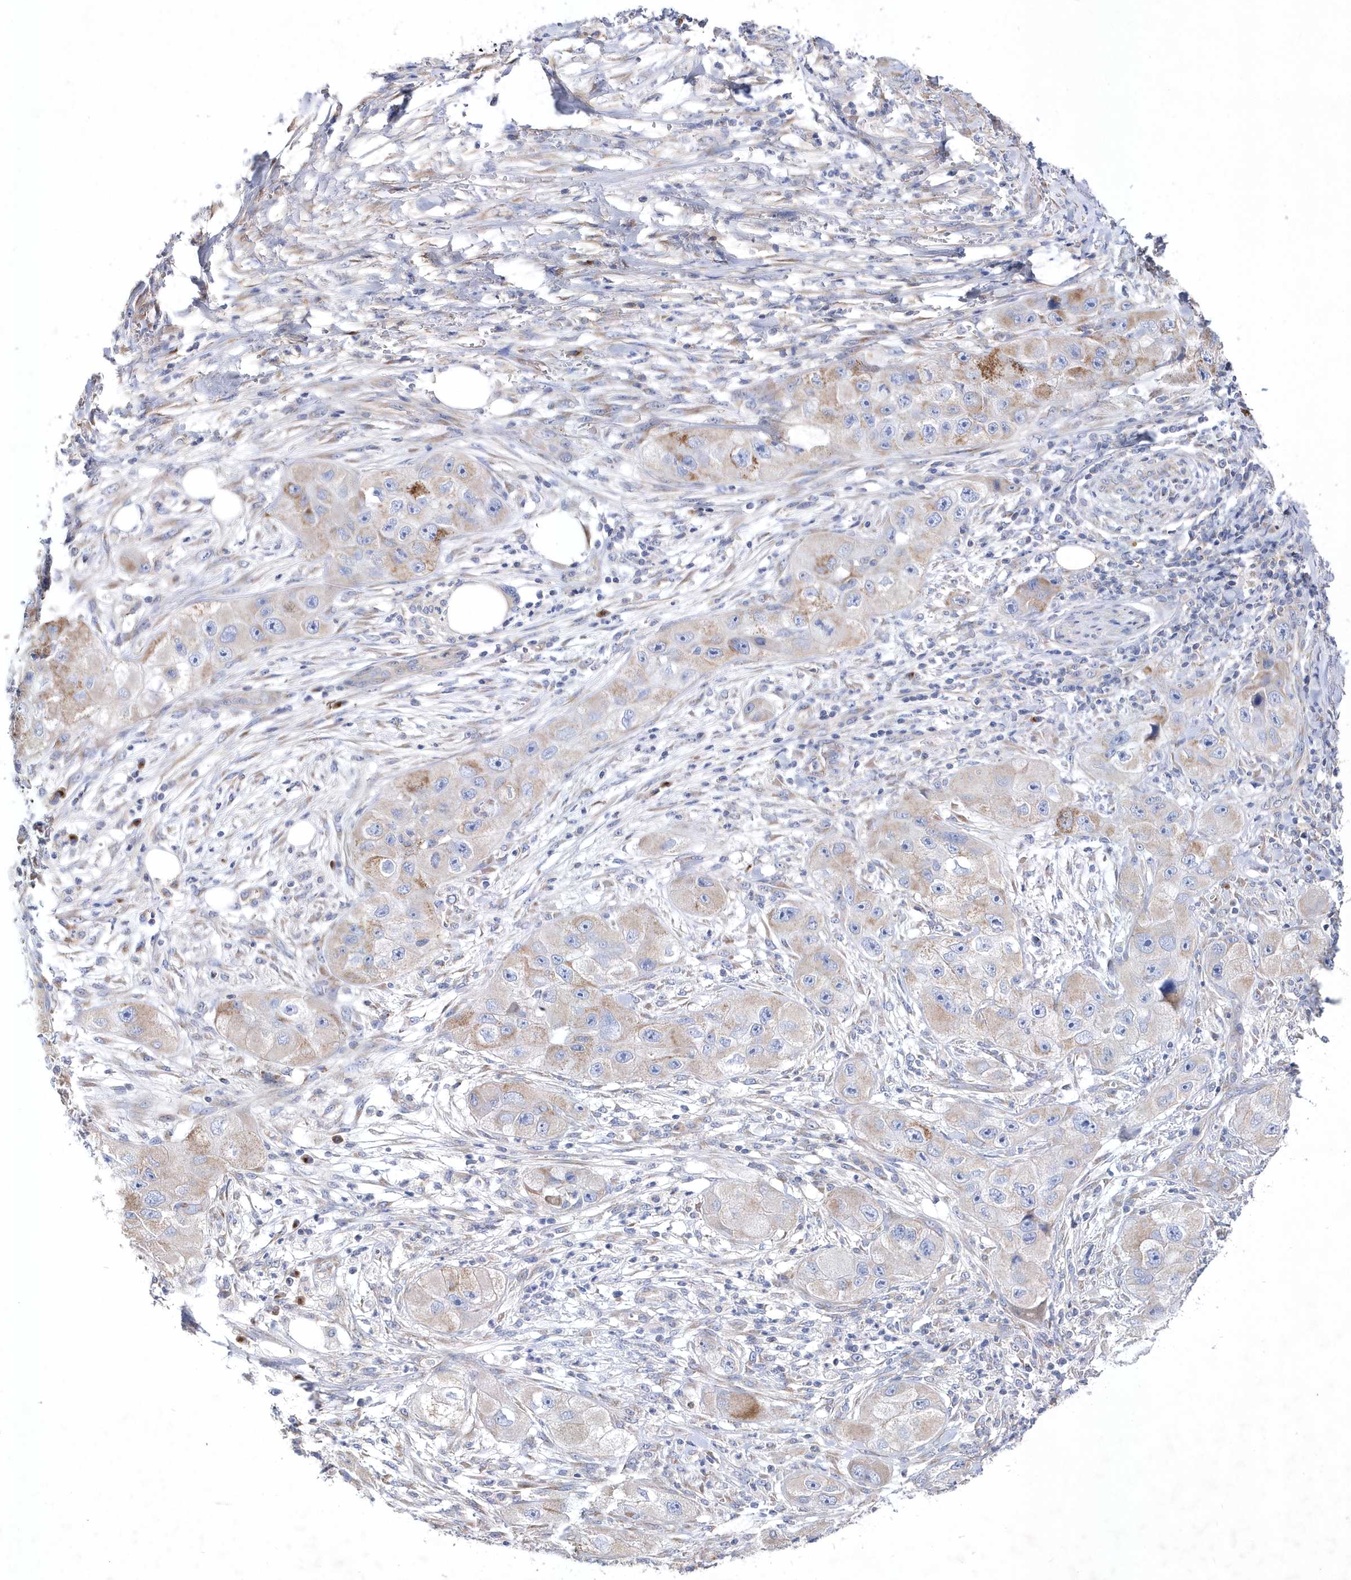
{"staining": {"intensity": "weak", "quantity": "25%-75%", "location": "cytoplasmic/membranous"}, "tissue": "skin cancer", "cell_type": "Tumor cells", "image_type": "cancer", "snomed": [{"axis": "morphology", "description": "Squamous cell carcinoma, NOS"}, {"axis": "topography", "description": "Skin"}, {"axis": "topography", "description": "Subcutis"}], "caption": "The image shows staining of squamous cell carcinoma (skin), revealing weak cytoplasmic/membranous protein staining (brown color) within tumor cells.", "gene": "METTL8", "patient": {"sex": "male", "age": 73}}